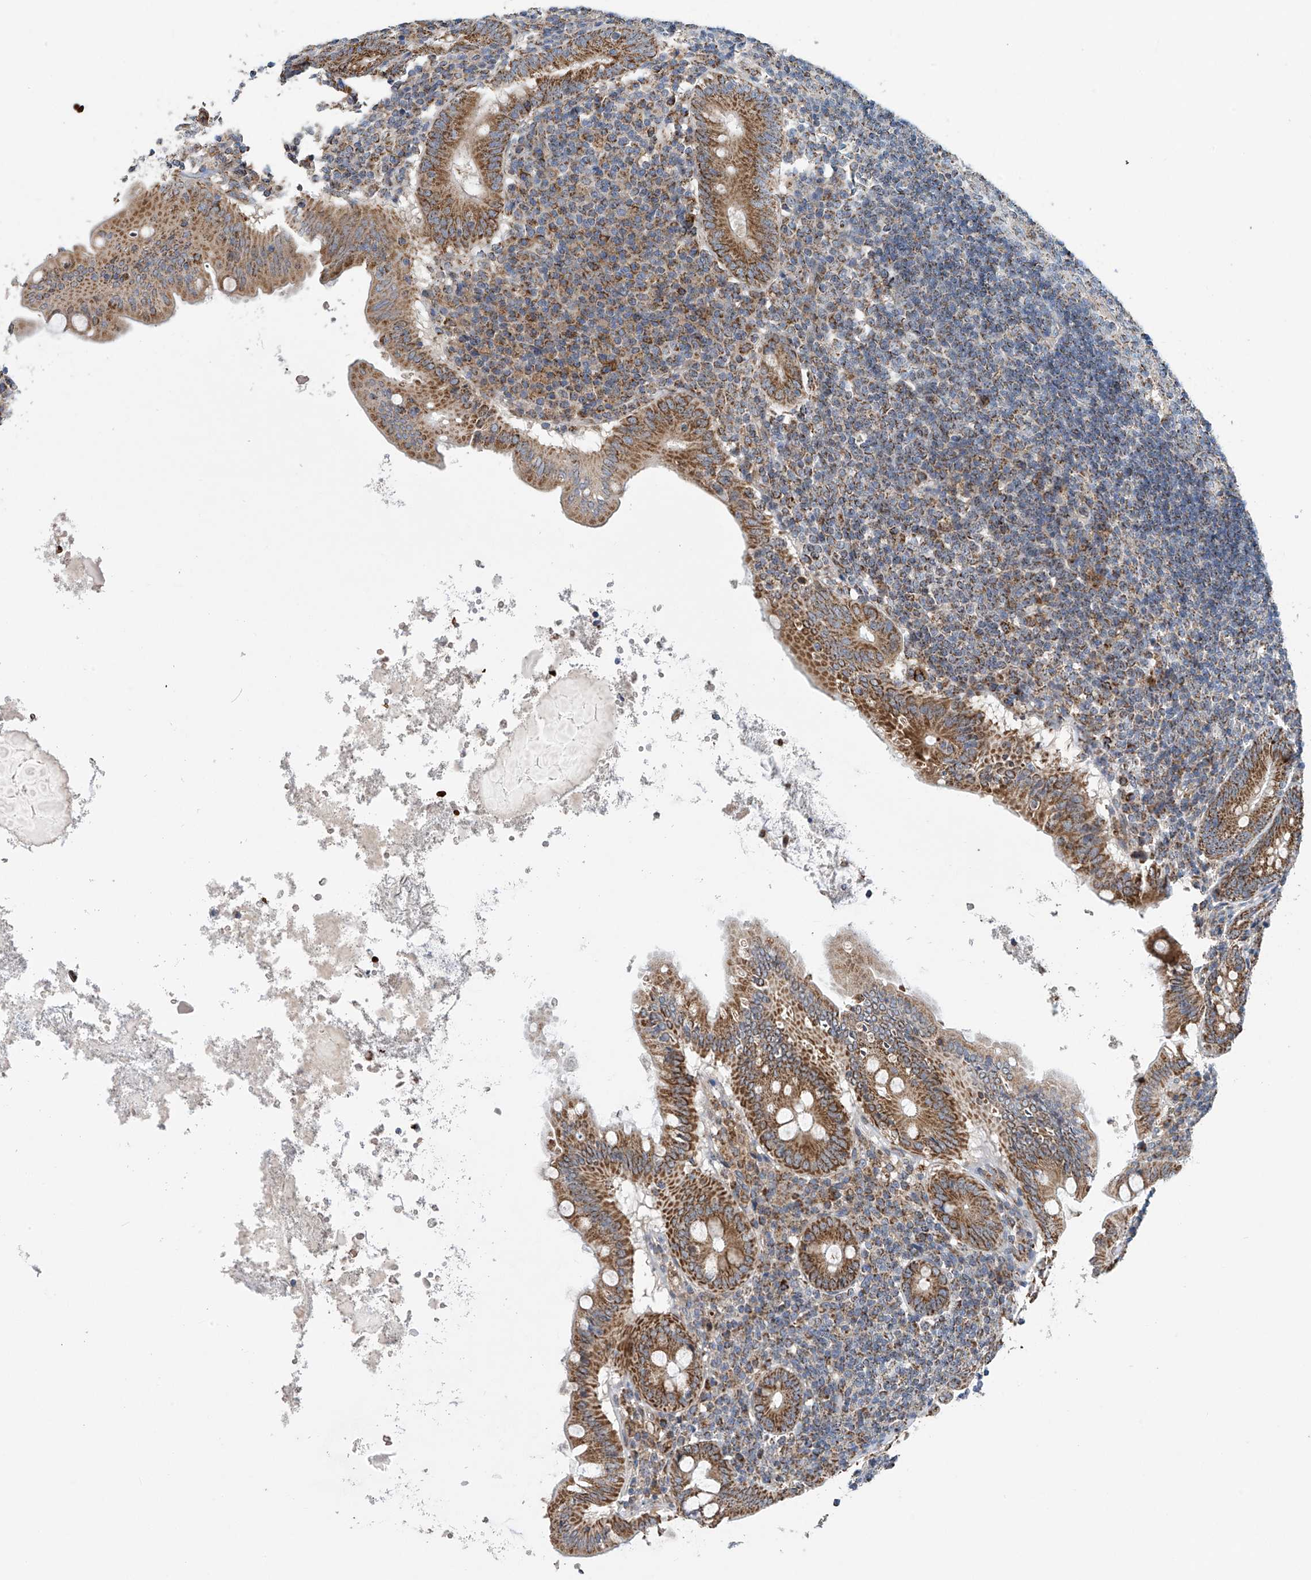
{"staining": {"intensity": "moderate", "quantity": ">75%", "location": "cytoplasmic/membranous"}, "tissue": "appendix", "cell_type": "Glandular cells", "image_type": "normal", "snomed": [{"axis": "morphology", "description": "Normal tissue, NOS"}, {"axis": "topography", "description": "Appendix"}], "caption": "Moderate cytoplasmic/membranous staining is identified in approximately >75% of glandular cells in unremarkable appendix.", "gene": "COMMD1", "patient": {"sex": "female", "age": 54}}